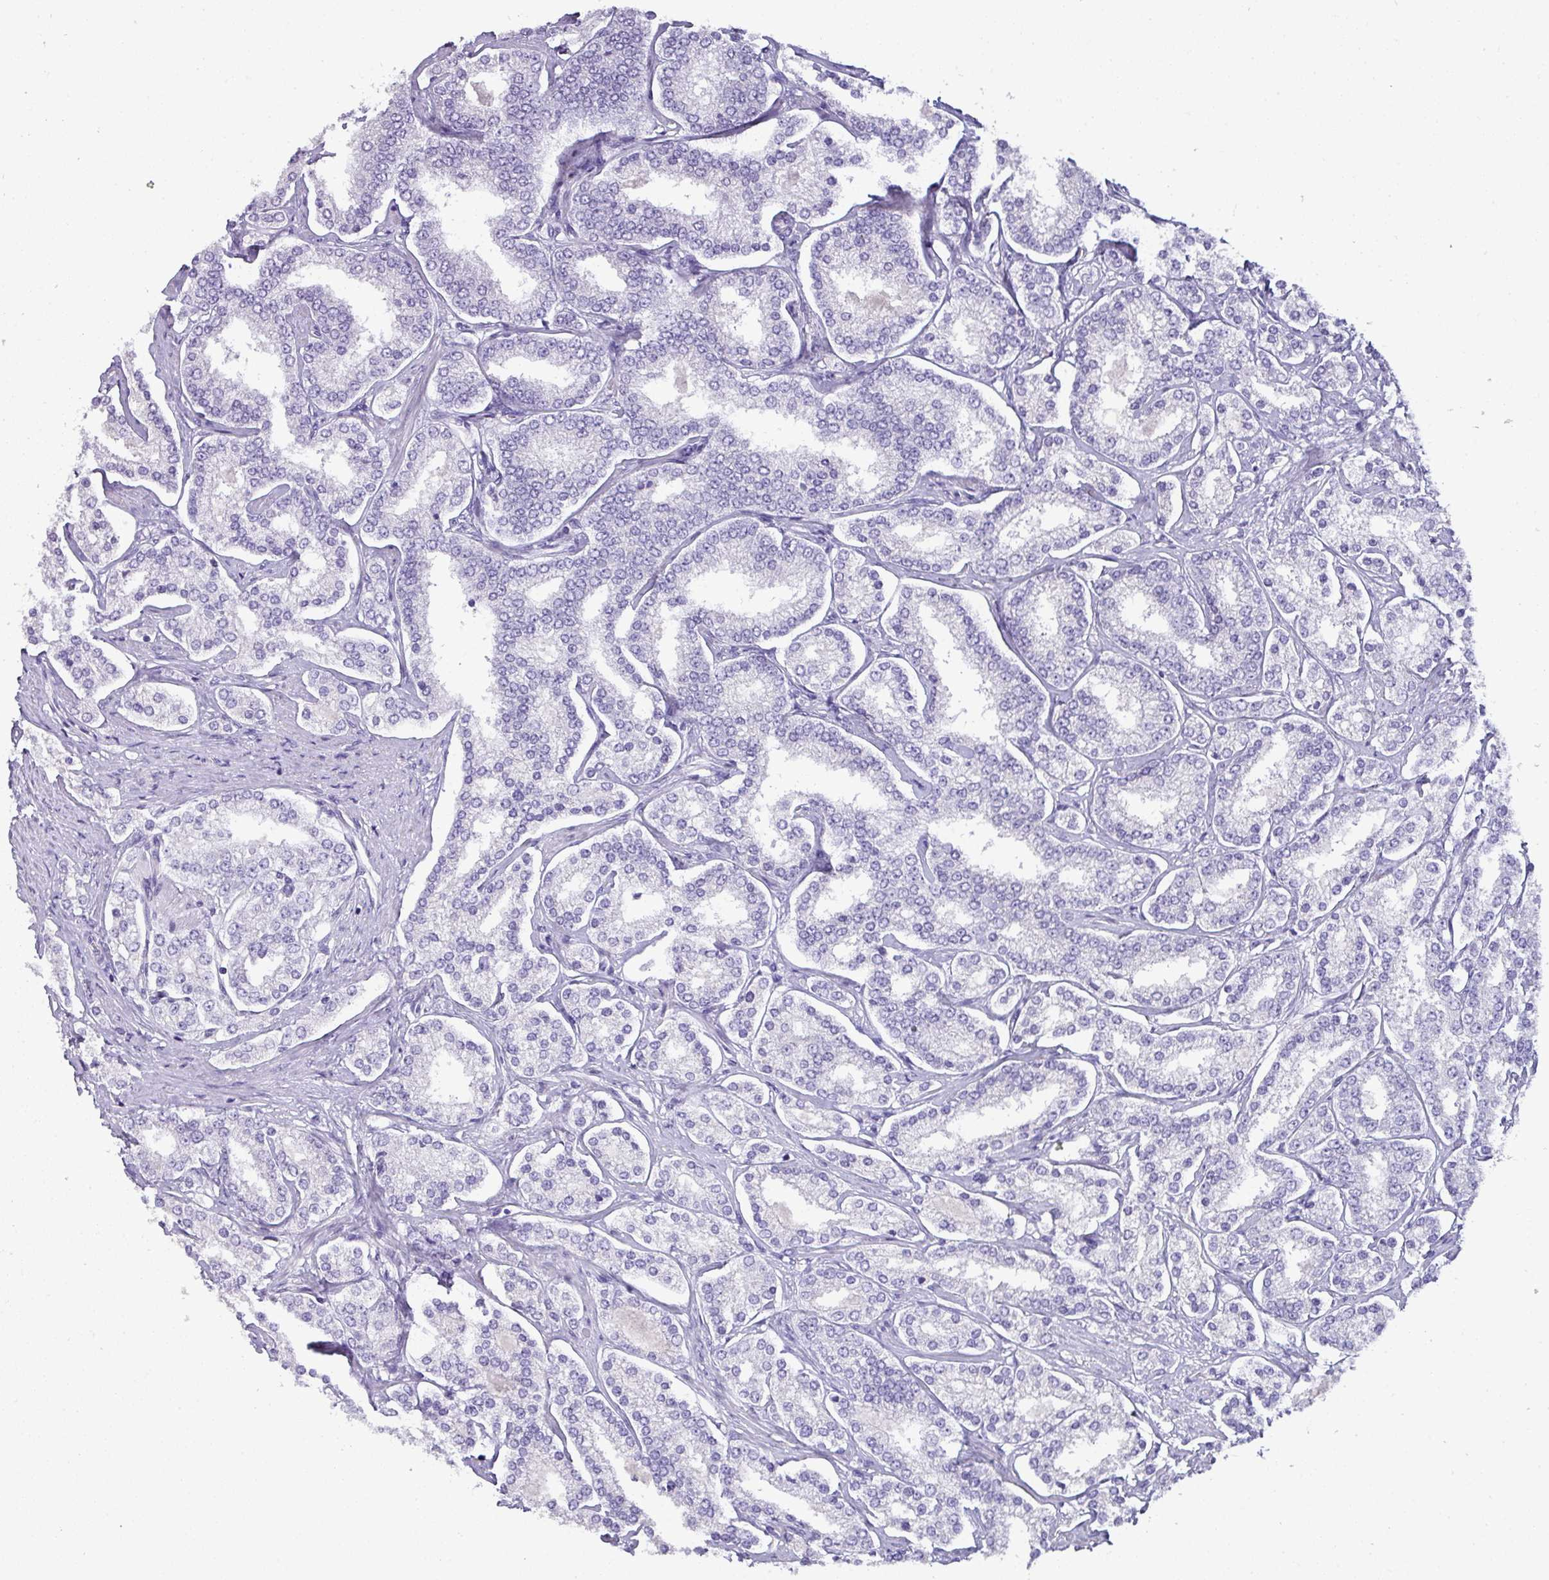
{"staining": {"intensity": "negative", "quantity": "none", "location": "none"}, "tissue": "prostate cancer", "cell_type": "Tumor cells", "image_type": "cancer", "snomed": [{"axis": "morphology", "description": "Normal tissue, NOS"}, {"axis": "morphology", "description": "Adenocarcinoma, High grade"}, {"axis": "topography", "description": "Prostate"}], "caption": "DAB immunohistochemical staining of prostate high-grade adenocarcinoma displays no significant positivity in tumor cells.", "gene": "NAPSA", "patient": {"sex": "male", "age": 83}}